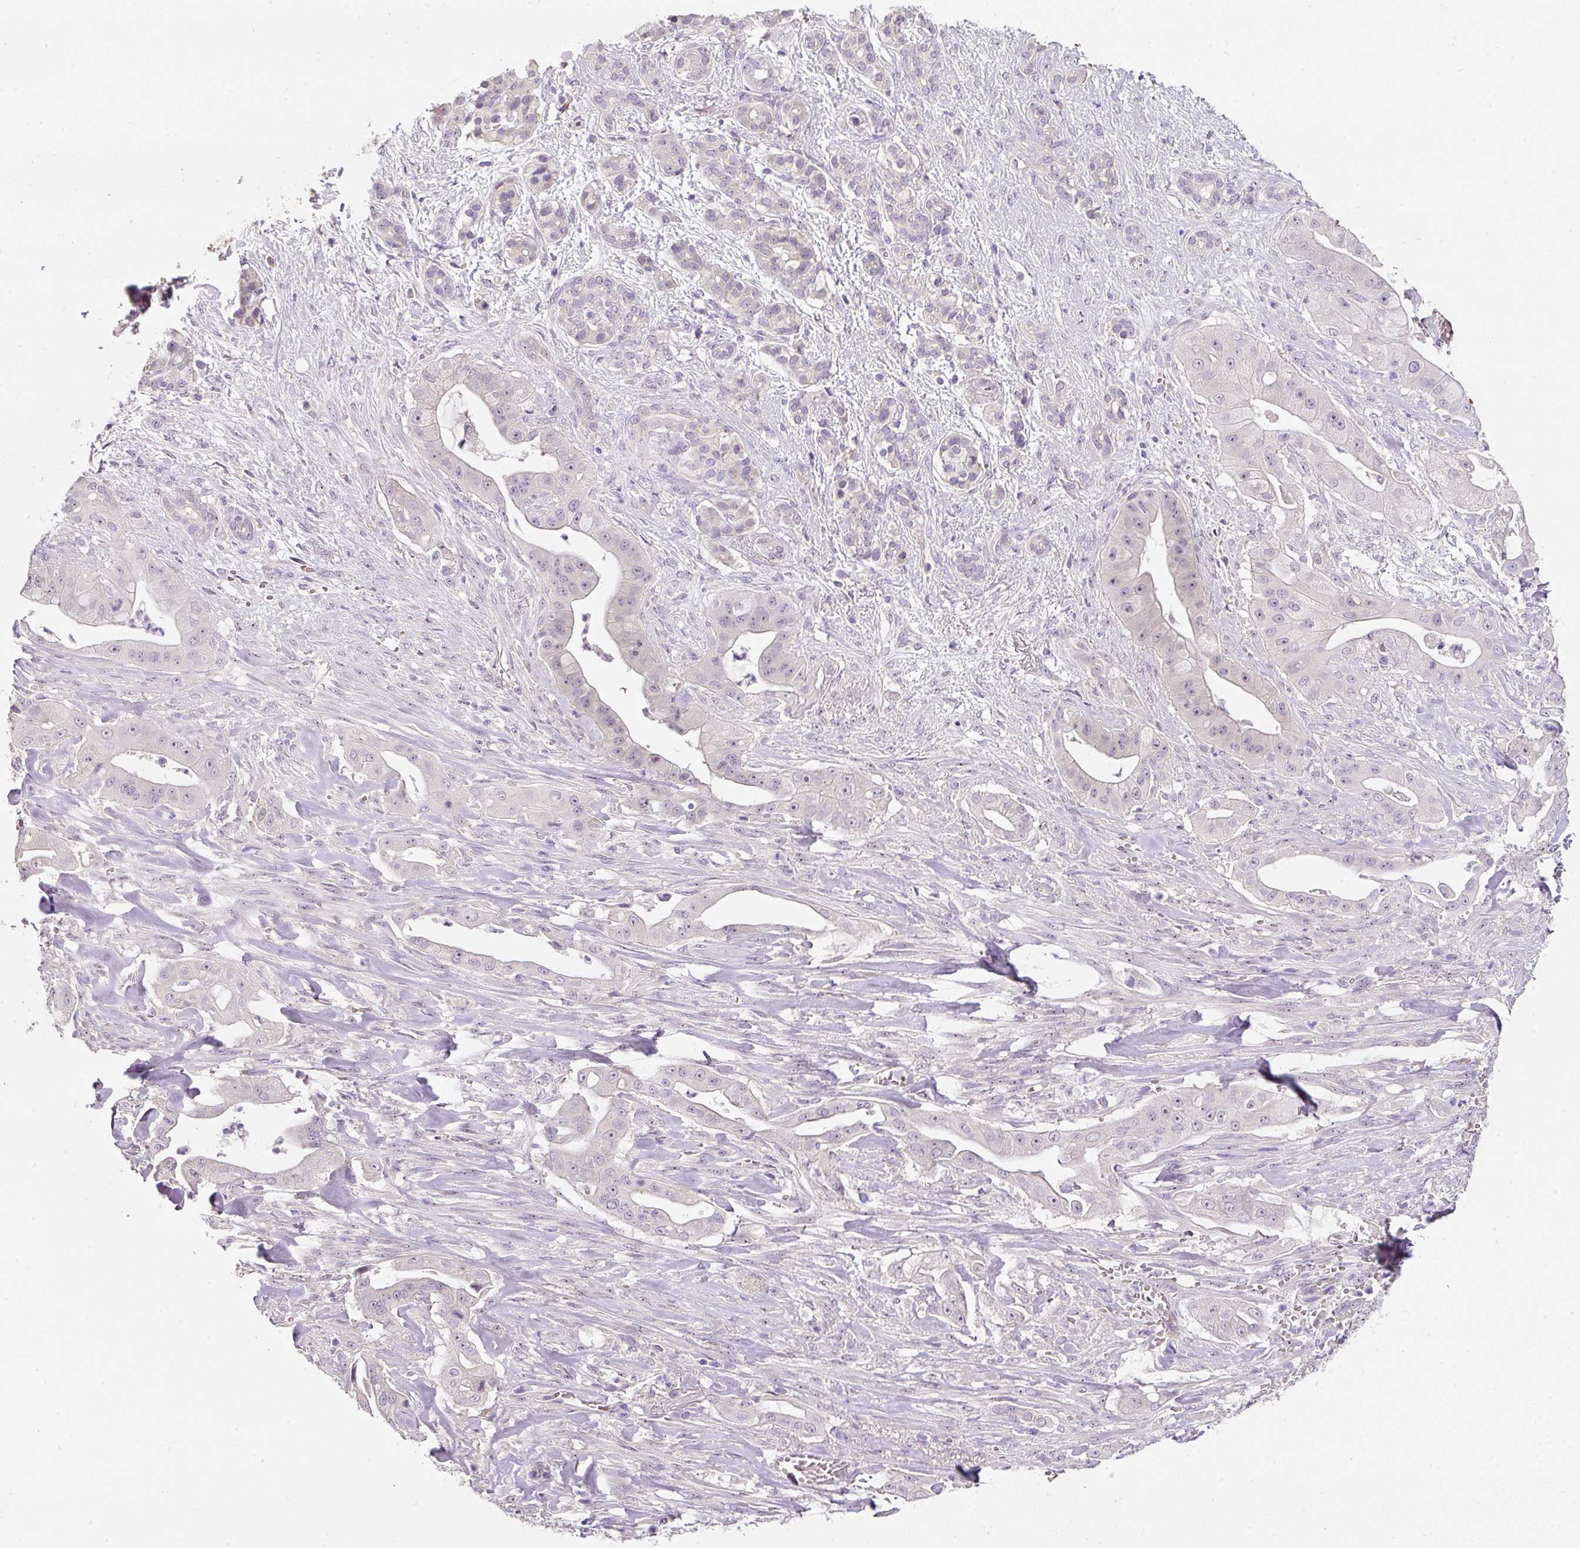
{"staining": {"intensity": "negative", "quantity": "none", "location": "none"}, "tissue": "pancreatic cancer", "cell_type": "Tumor cells", "image_type": "cancer", "snomed": [{"axis": "morphology", "description": "Adenocarcinoma, NOS"}, {"axis": "topography", "description": "Pancreas"}], "caption": "Tumor cells are negative for protein expression in human adenocarcinoma (pancreatic).", "gene": "TMEM37", "patient": {"sex": "male", "age": 57}}